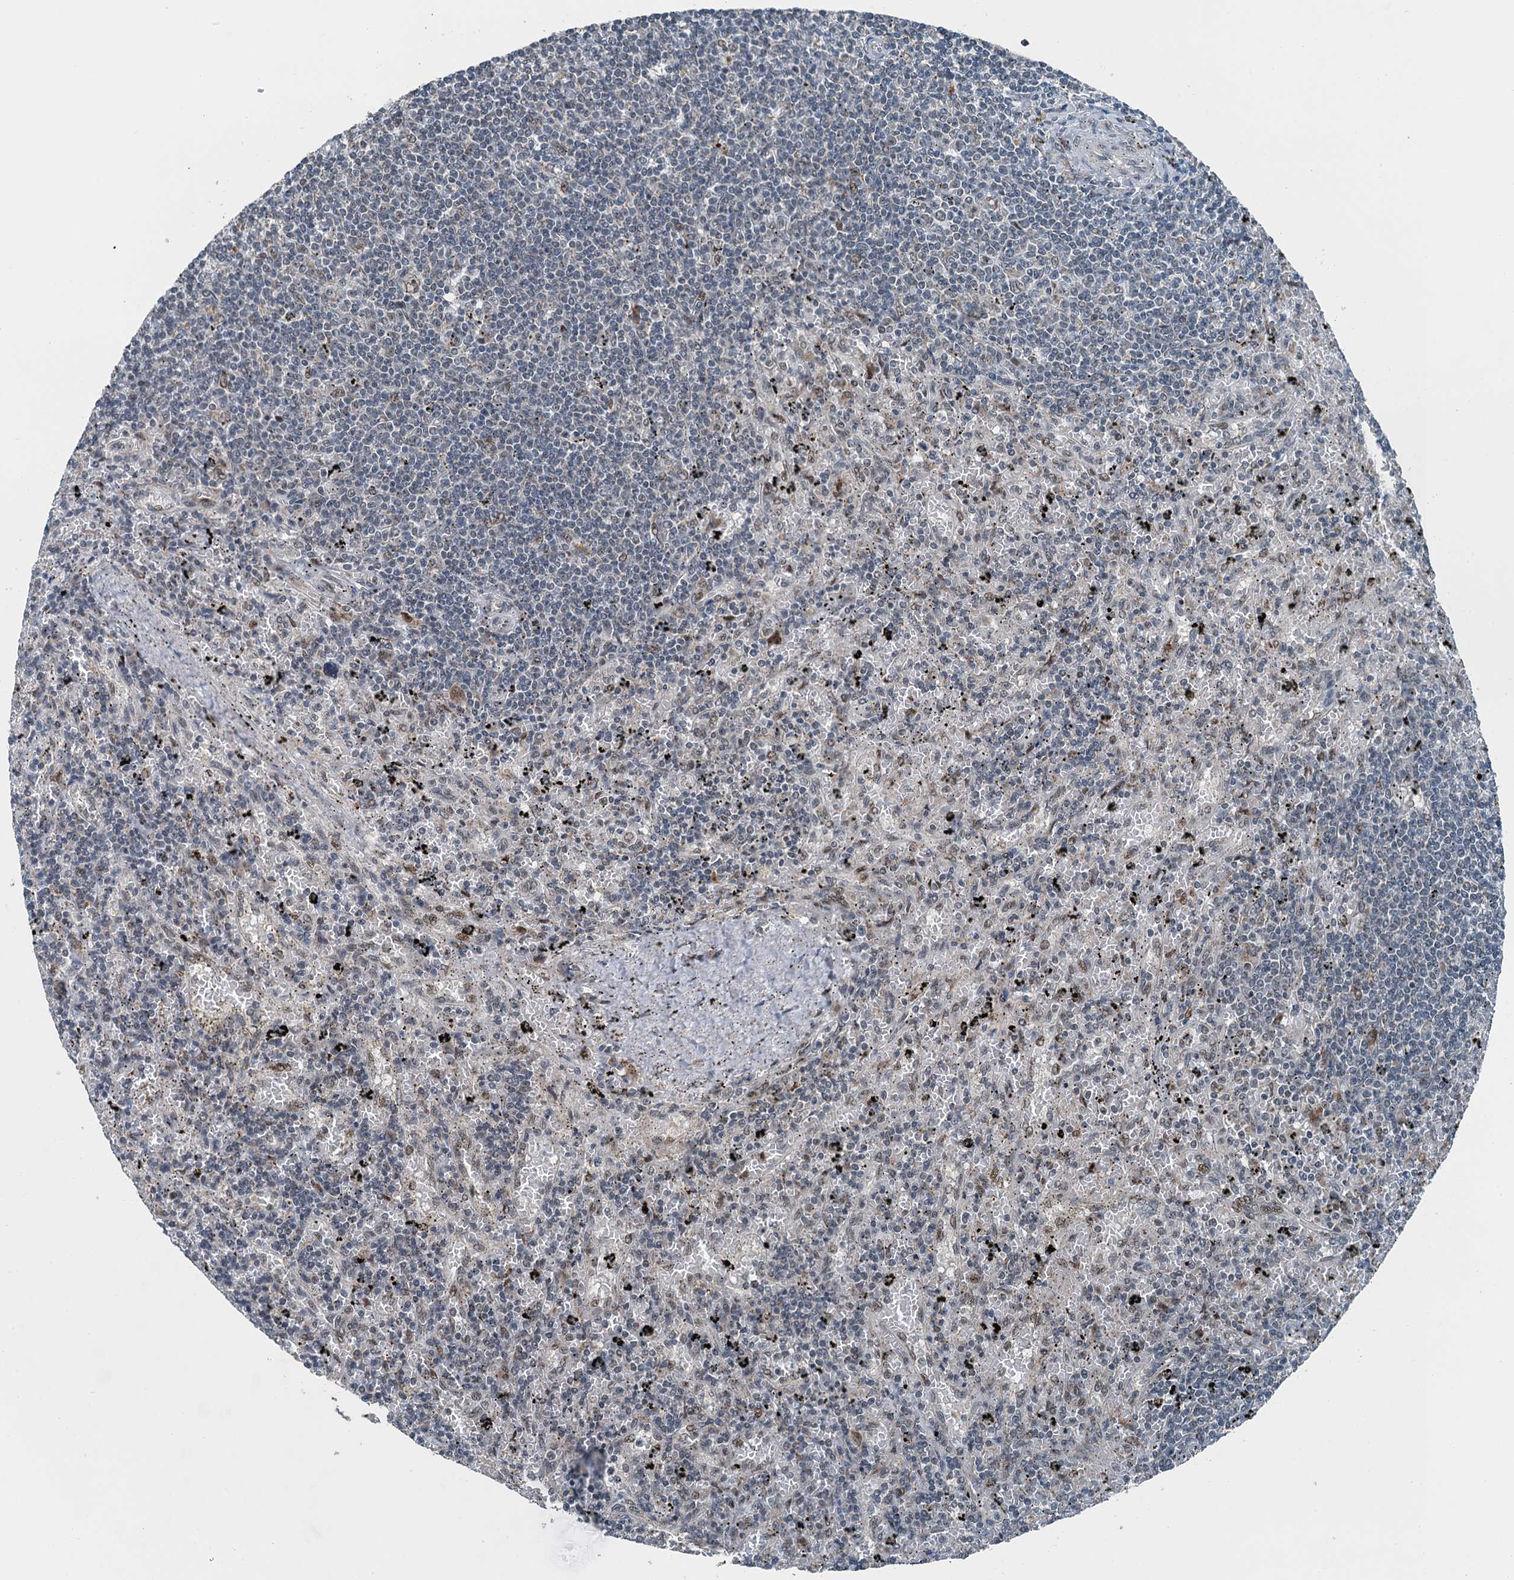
{"staining": {"intensity": "negative", "quantity": "none", "location": "none"}, "tissue": "lymphoma", "cell_type": "Tumor cells", "image_type": "cancer", "snomed": [{"axis": "morphology", "description": "Malignant lymphoma, non-Hodgkin's type, Low grade"}, {"axis": "topography", "description": "Spleen"}], "caption": "Tumor cells are negative for protein expression in human lymphoma.", "gene": "BMERB1", "patient": {"sex": "male", "age": 76}}